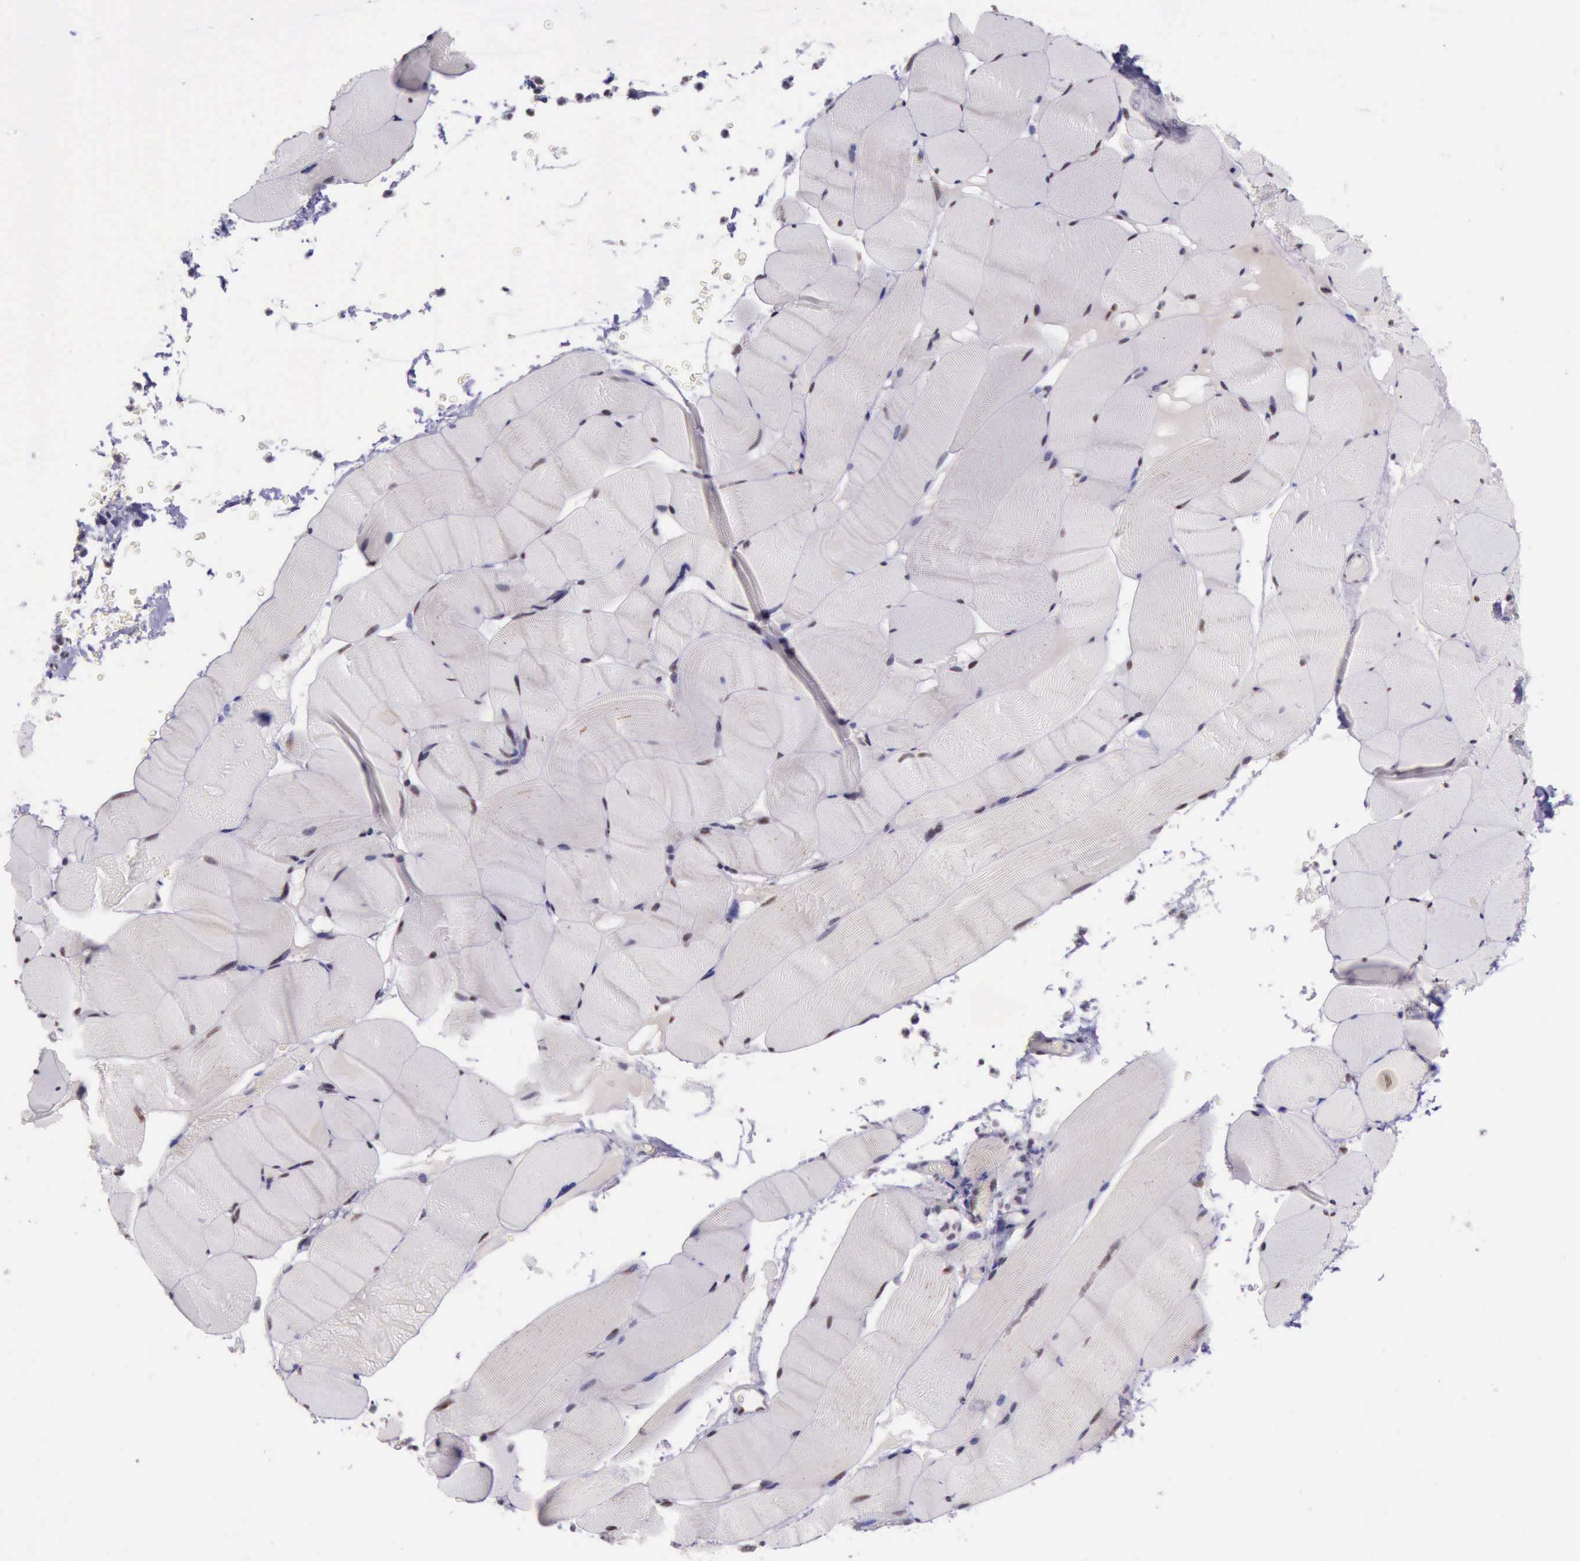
{"staining": {"intensity": "moderate", "quantity": ">75%", "location": "nuclear"}, "tissue": "skeletal muscle", "cell_type": "Myocytes", "image_type": "normal", "snomed": [{"axis": "morphology", "description": "Normal tissue, NOS"}, {"axis": "topography", "description": "Skeletal muscle"}], "caption": "Myocytes demonstrate medium levels of moderate nuclear expression in about >75% of cells in normal skeletal muscle.", "gene": "PRPF39", "patient": {"sex": "male", "age": 62}}